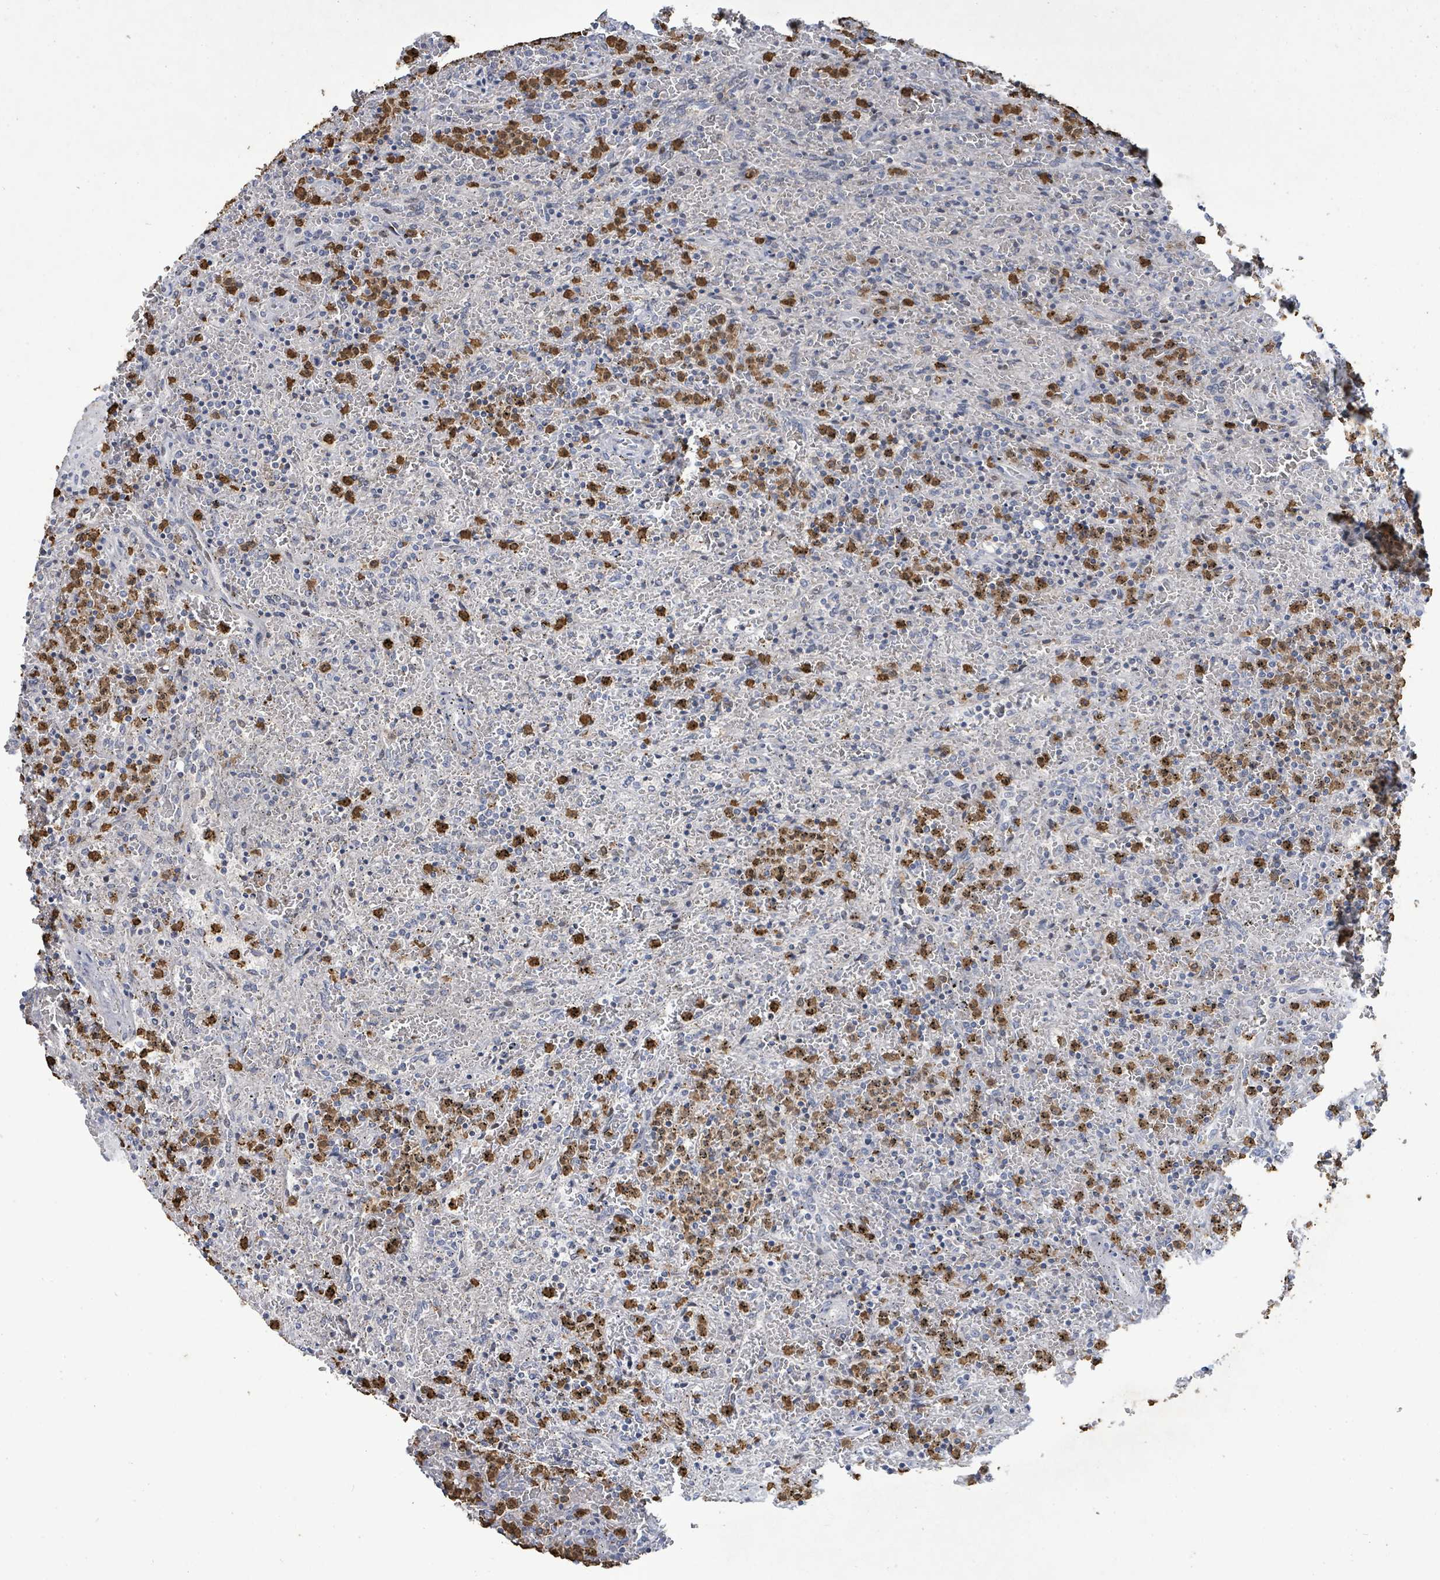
{"staining": {"intensity": "negative", "quantity": "none", "location": "none"}, "tissue": "lymphoma", "cell_type": "Tumor cells", "image_type": "cancer", "snomed": [{"axis": "morphology", "description": "Malignant lymphoma, non-Hodgkin's type, Low grade"}, {"axis": "topography", "description": "Spleen"}], "caption": "IHC of human low-grade malignant lymphoma, non-Hodgkin's type demonstrates no staining in tumor cells.", "gene": "FAM210A", "patient": {"sex": "female", "age": 64}}